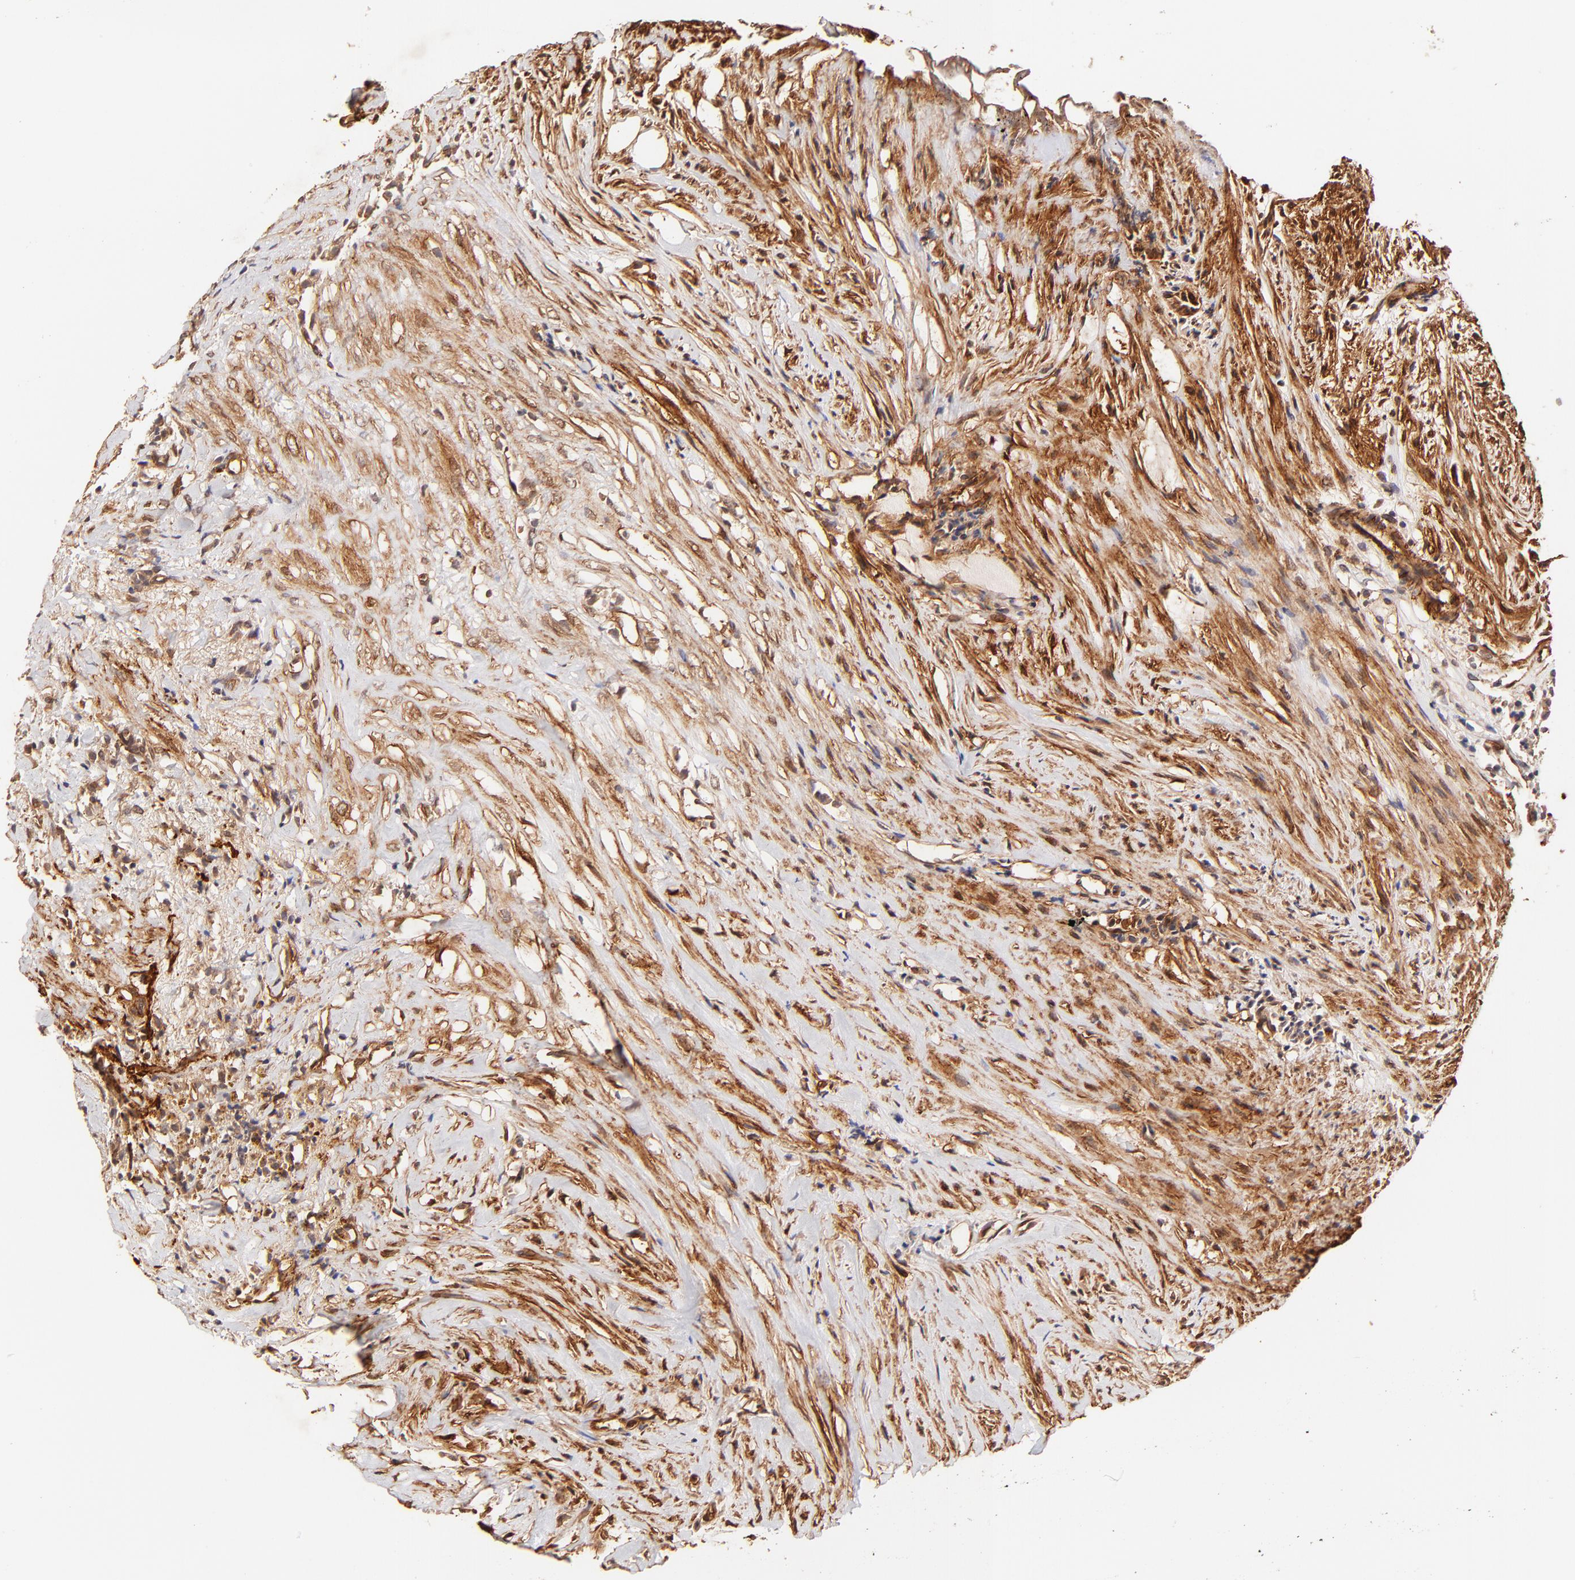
{"staining": {"intensity": "strong", "quantity": ">75%", "location": "cytoplasmic/membranous"}, "tissue": "urothelial cancer", "cell_type": "Tumor cells", "image_type": "cancer", "snomed": [{"axis": "morphology", "description": "Urothelial carcinoma, Low grade"}, {"axis": "topography", "description": "Urinary bladder"}], "caption": "A high amount of strong cytoplasmic/membranous staining is appreciated in about >75% of tumor cells in urothelial carcinoma (low-grade) tissue.", "gene": "ITGB1", "patient": {"sex": "male", "age": 84}}